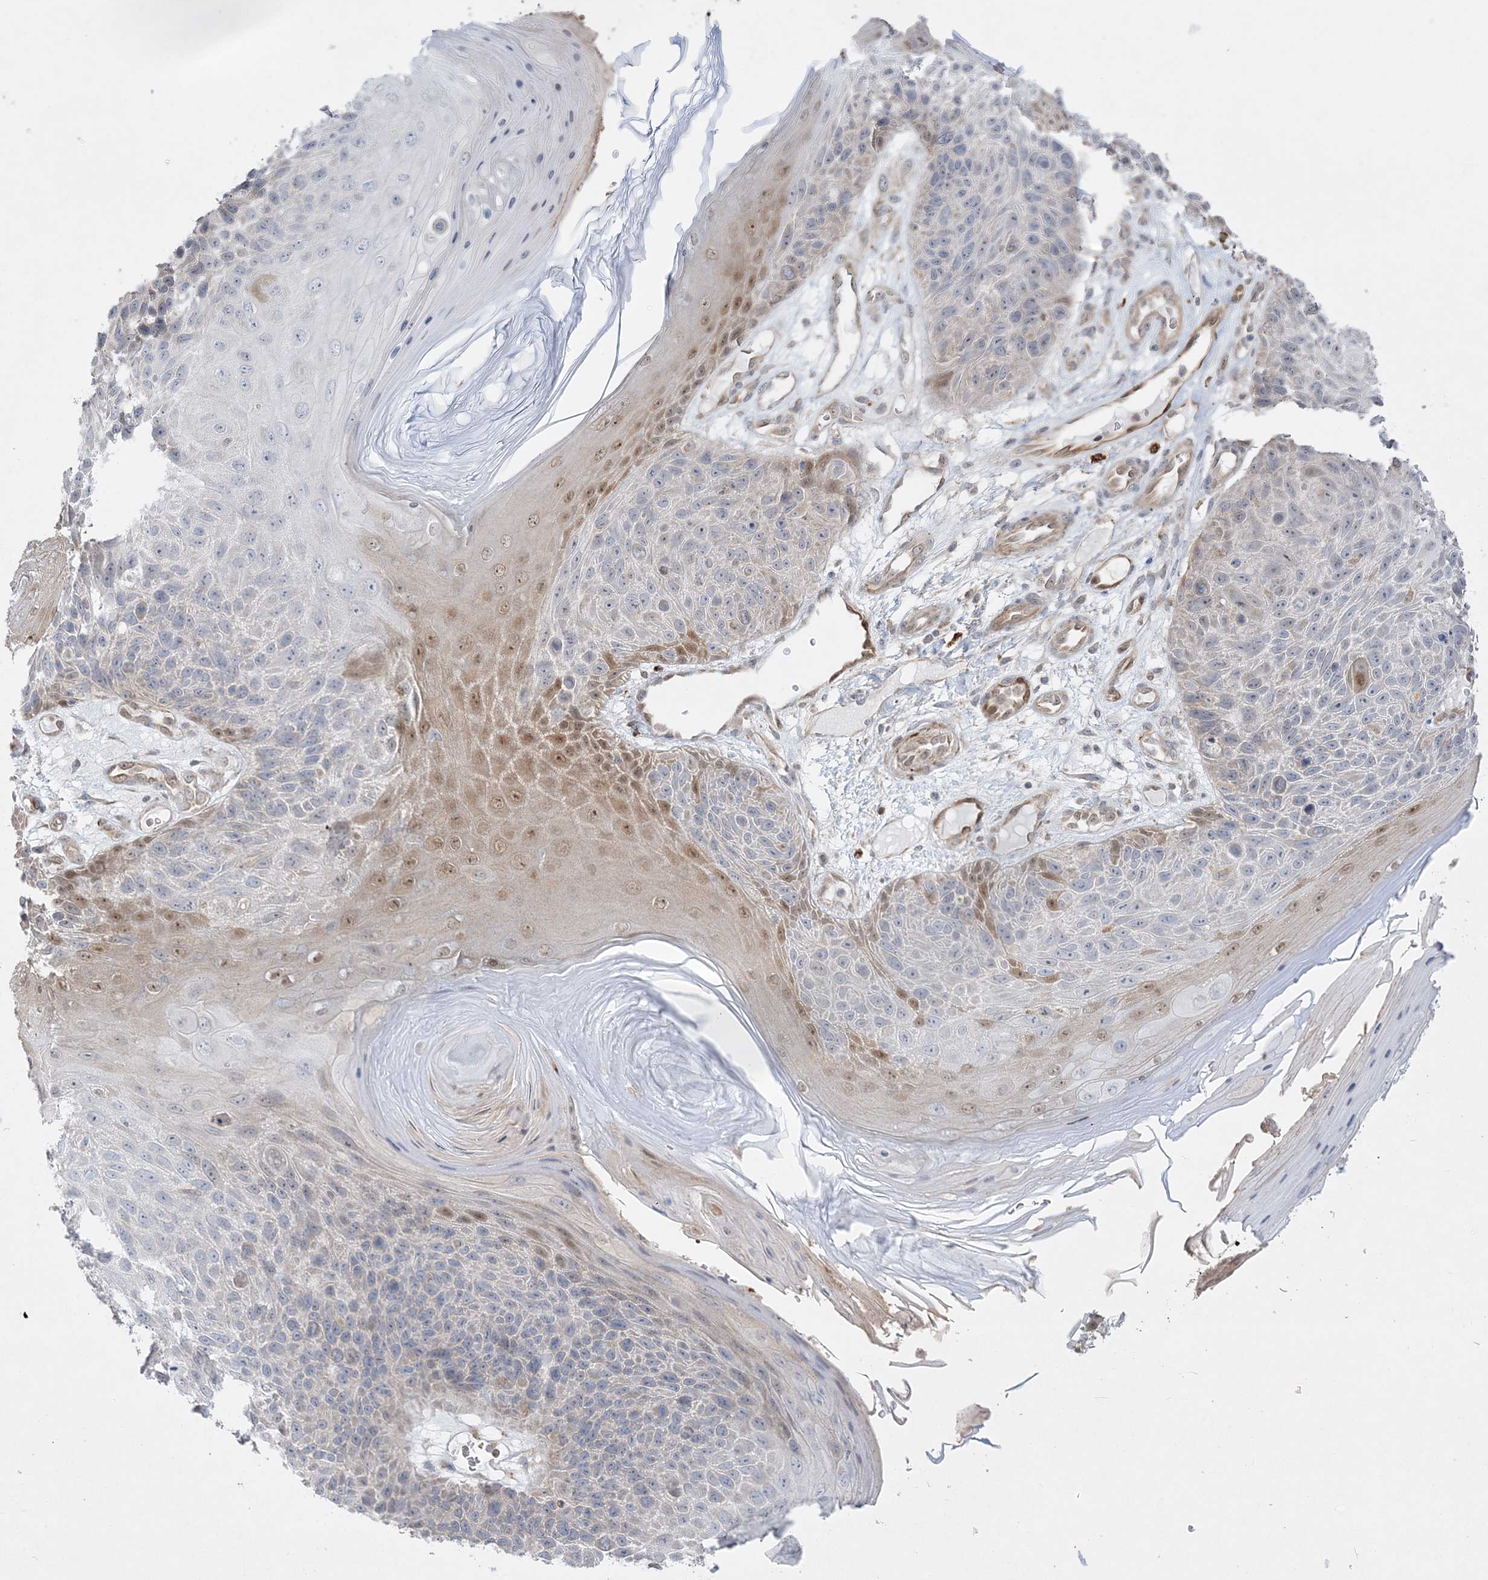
{"staining": {"intensity": "moderate", "quantity": "<25%", "location": "cytoplasmic/membranous,nuclear"}, "tissue": "skin cancer", "cell_type": "Tumor cells", "image_type": "cancer", "snomed": [{"axis": "morphology", "description": "Squamous cell carcinoma, NOS"}, {"axis": "topography", "description": "Skin"}], "caption": "Skin cancer (squamous cell carcinoma) stained with a protein marker exhibits moderate staining in tumor cells.", "gene": "INPP1", "patient": {"sex": "female", "age": 88}}